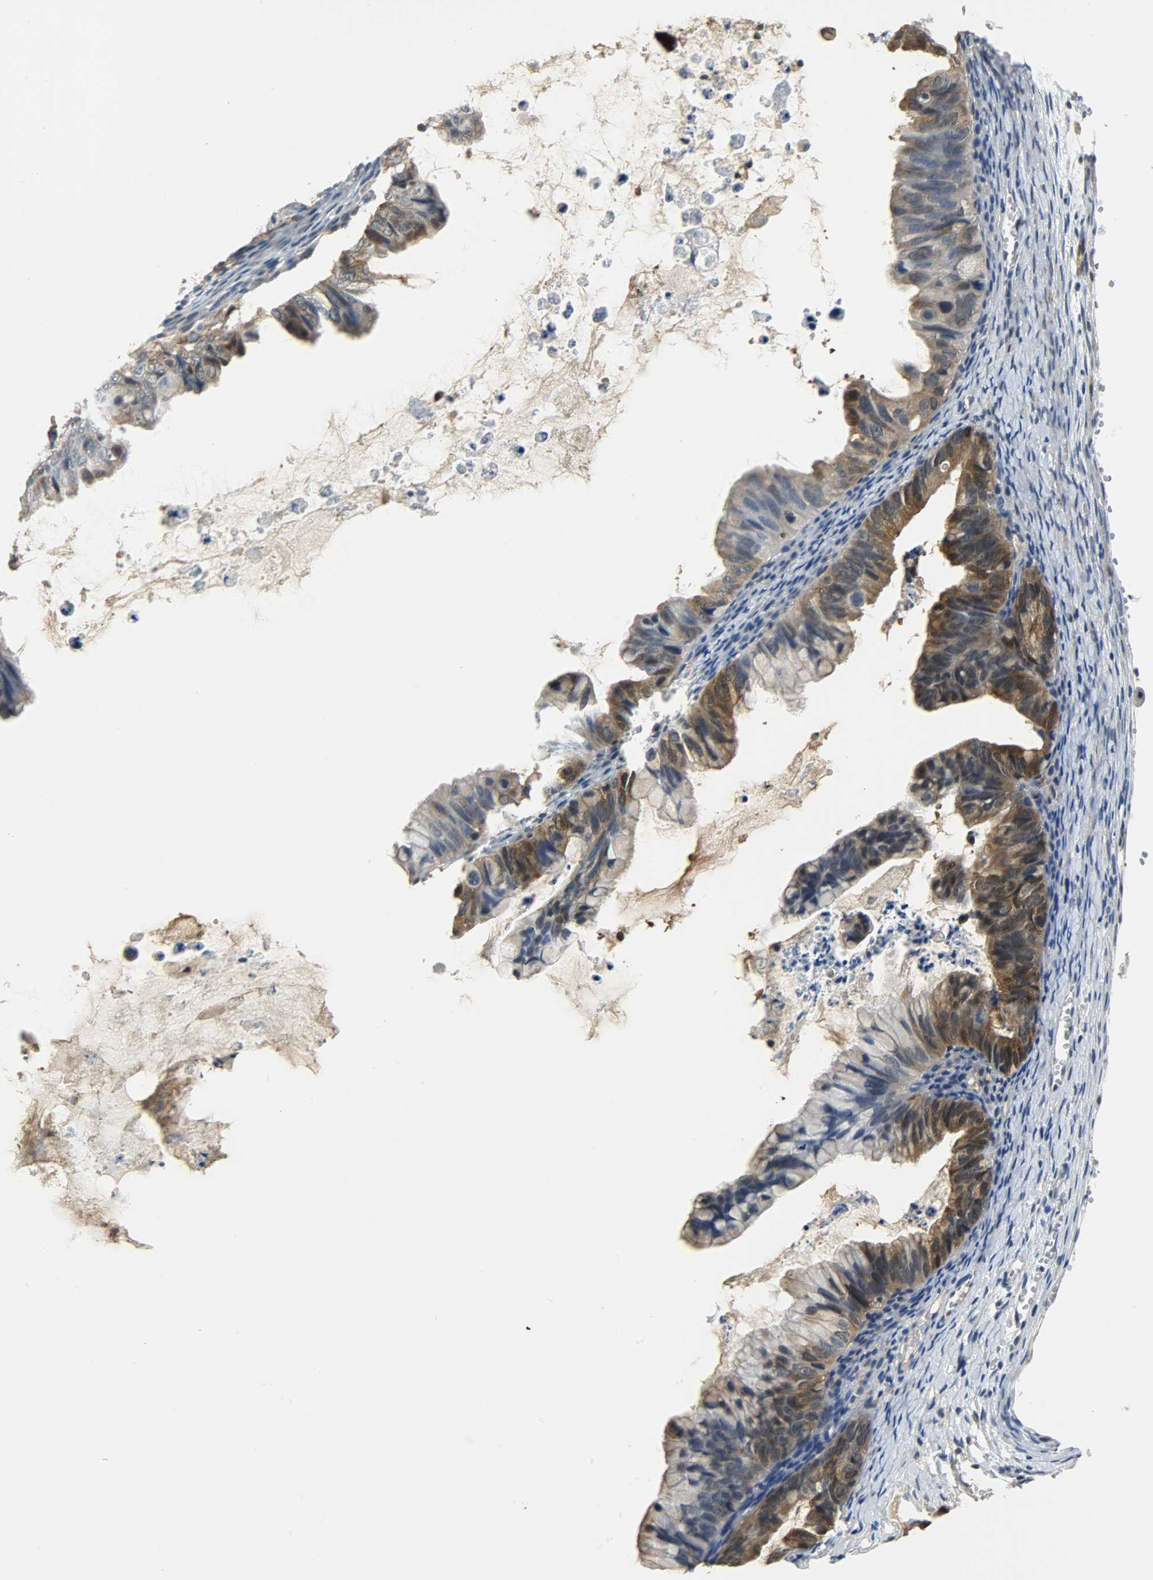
{"staining": {"intensity": "strong", "quantity": ">75%", "location": "cytoplasmic/membranous"}, "tissue": "ovarian cancer", "cell_type": "Tumor cells", "image_type": "cancer", "snomed": [{"axis": "morphology", "description": "Cystadenocarcinoma, mucinous, NOS"}, {"axis": "topography", "description": "Ovary"}], "caption": "Protein expression by IHC reveals strong cytoplasmic/membranous expression in about >75% of tumor cells in ovarian mucinous cystadenocarcinoma.", "gene": "EIF4EBP1", "patient": {"sex": "female", "age": 36}}